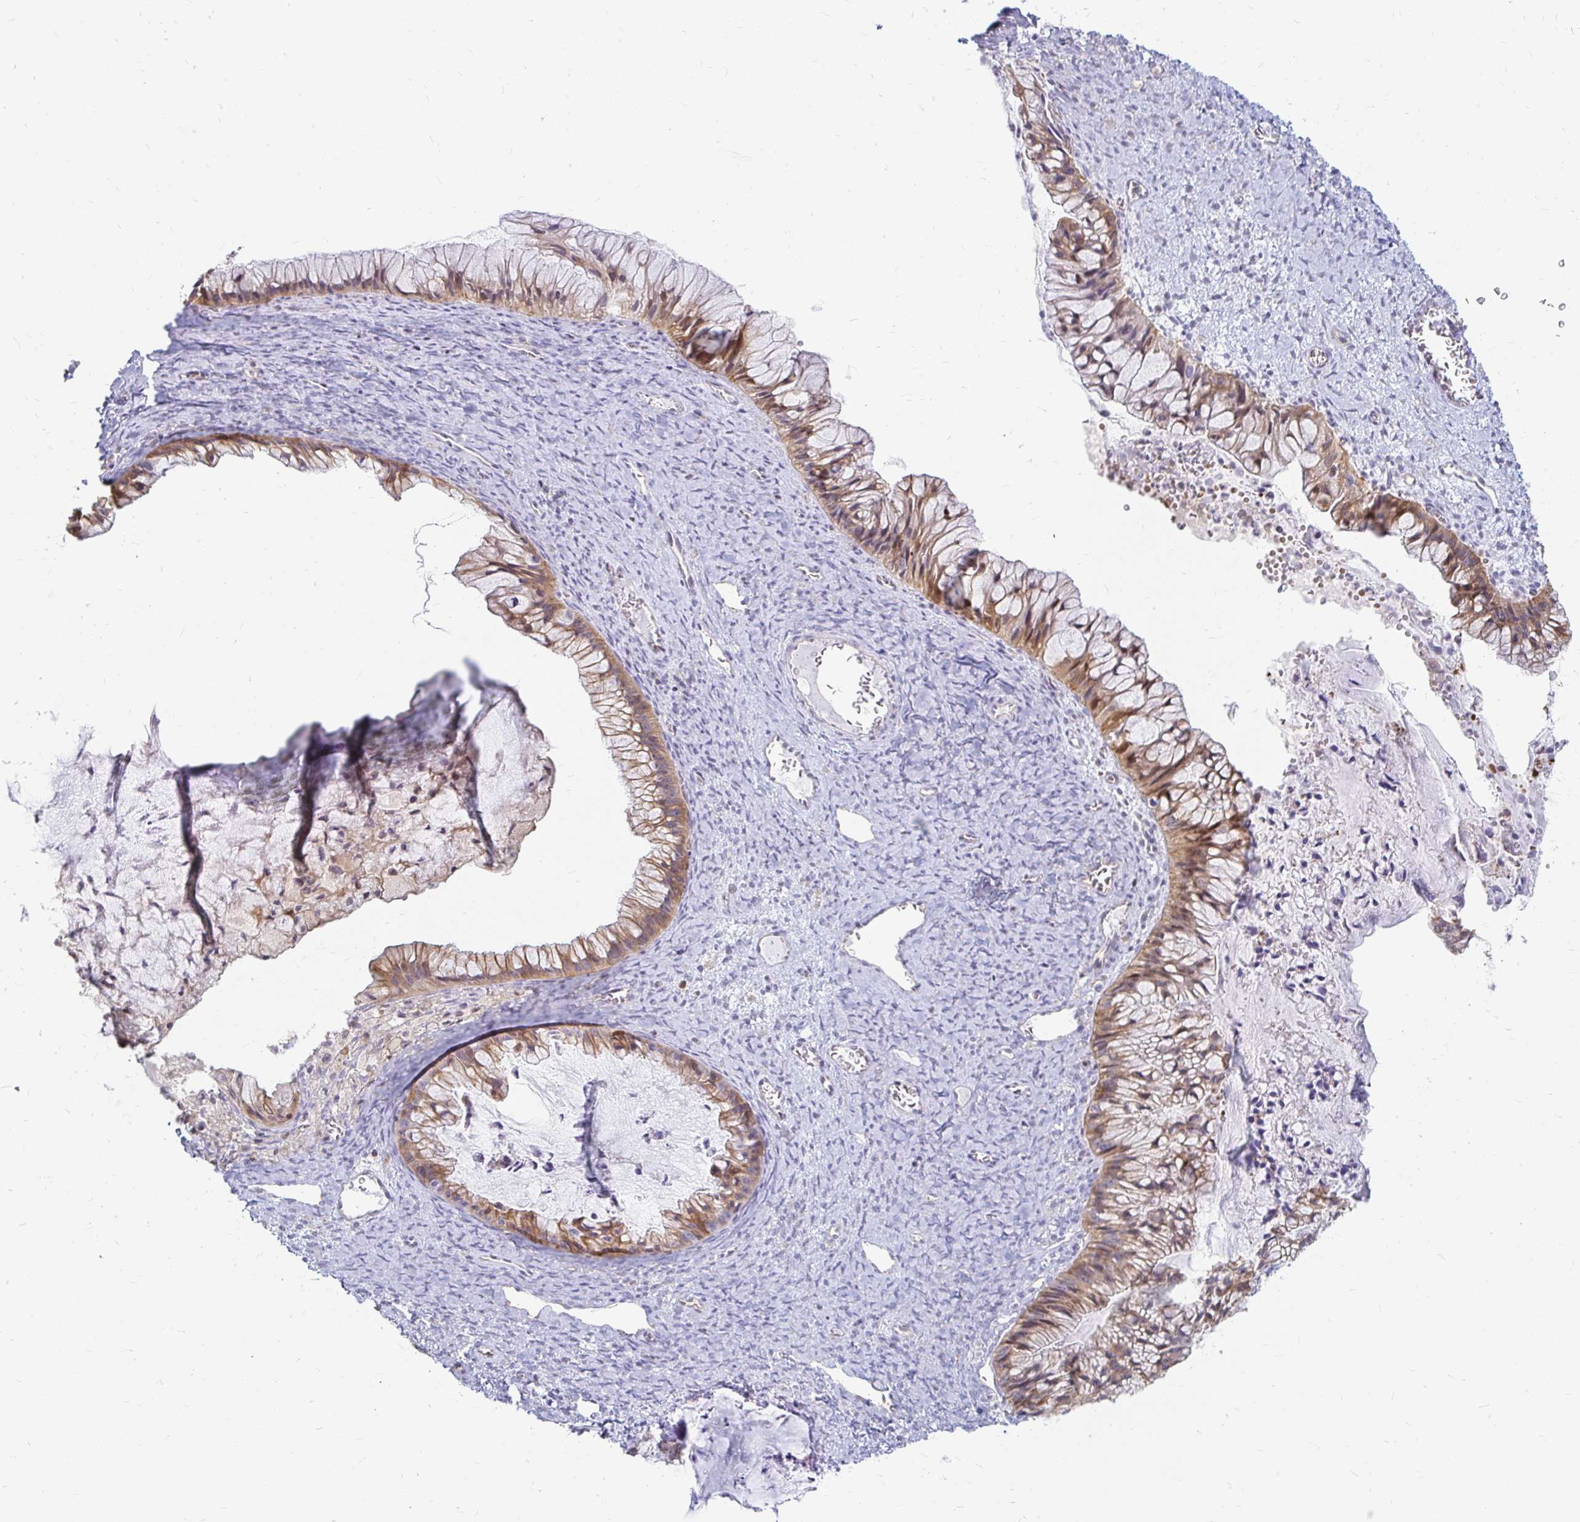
{"staining": {"intensity": "moderate", "quantity": ">75%", "location": "cytoplasmic/membranous"}, "tissue": "ovarian cancer", "cell_type": "Tumor cells", "image_type": "cancer", "snomed": [{"axis": "morphology", "description": "Cystadenocarcinoma, mucinous, NOS"}, {"axis": "topography", "description": "Ovary"}], "caption": "Ovarian cancer (mucinous cystadenocarcinoma) stained with IHC reveals moderate cytoplasmic/membranous staining in approximately >75% of tumor cells.", "gene": "CAST", "patient": {"sex": "female", "age": 72}}